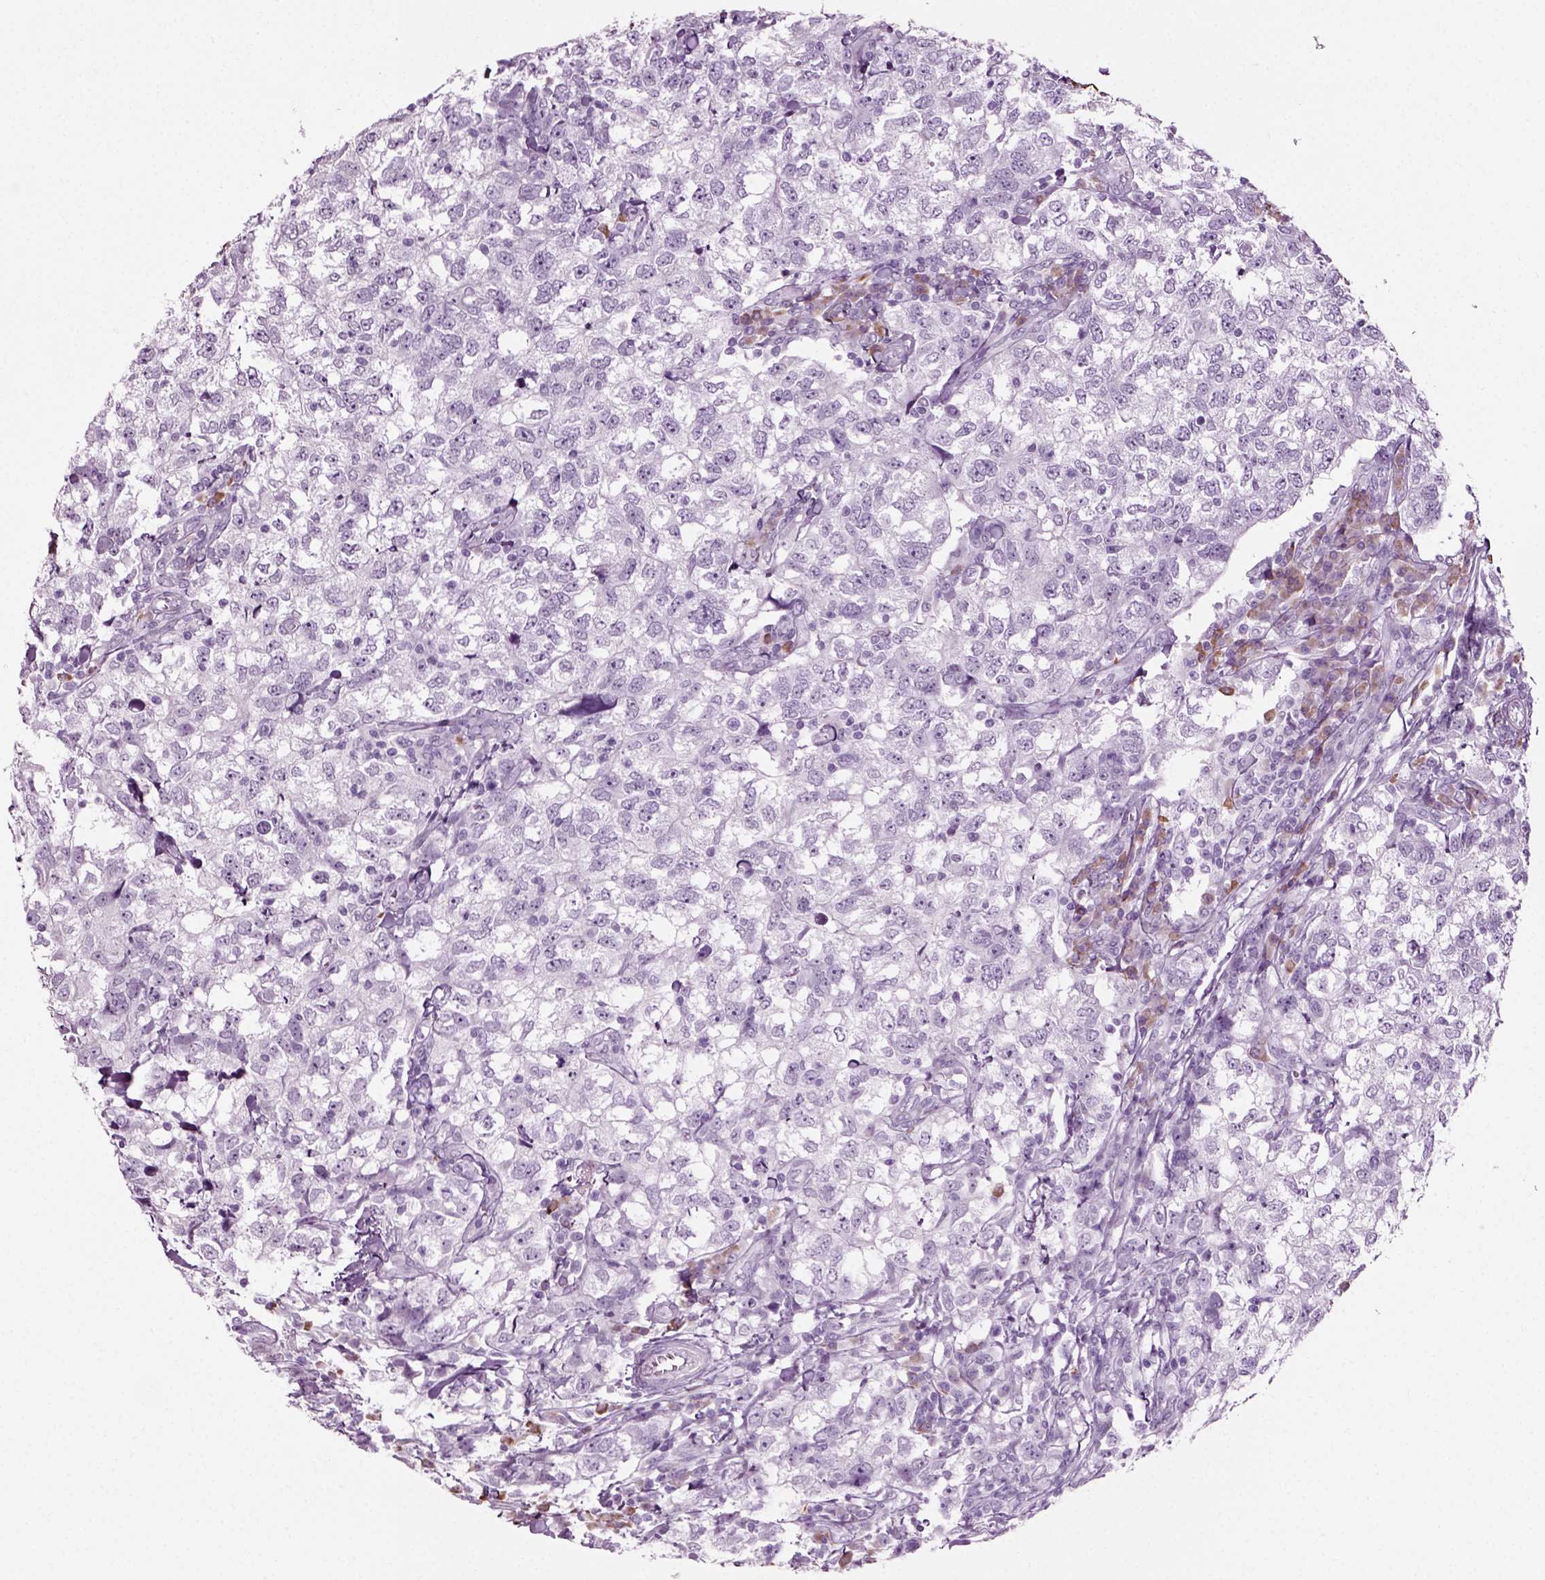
{"staining": {"intensity": "negative", "quantity": "none", "location": "none"}, "tissue": "breast cancer", "cell_type": "Tumor cells", "image_type": "cancer", "snomed": [{"axis": "morphology", "description": "Duct carcinoma"}, {"axis": "topography", "description": "Breast"}], "caption": "Immunohistochemistry (IHC) image of neoplastic tissue: human breast cancer stained with DAB (3,3'-diaminobenzidine) displays no significant protein positivity in tumor cells.", "gene": "SLC26A8", "patient": {"sex": "female", "age": 30}}